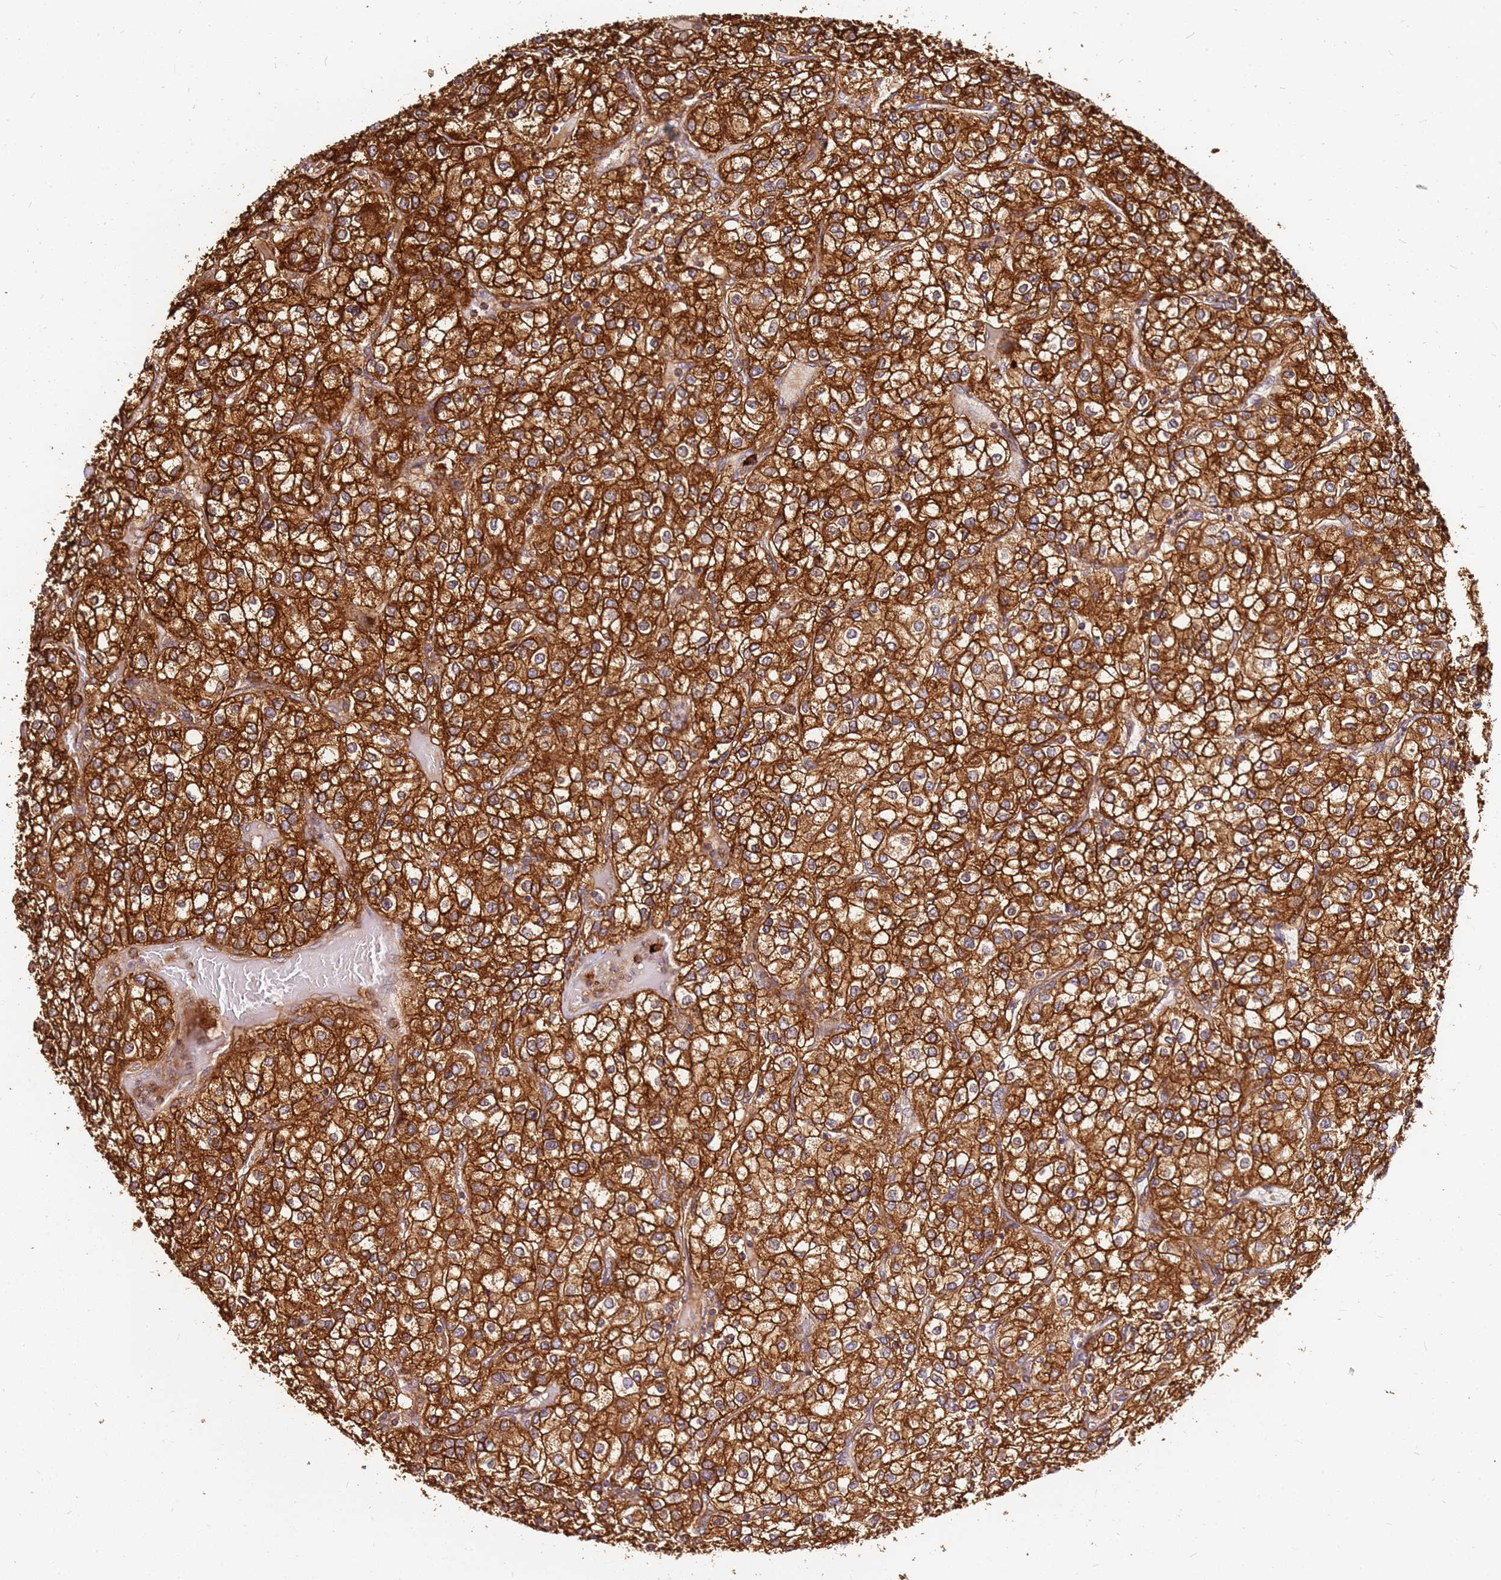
{"staining": {"intensity": "strong", "quantity": ">75%", "location": "cytoplasmic/membranous"}, "tissue": "renal cancer", "cell_type": "Tumor cells", "image_type": "cancer", "snomed": [{"axis": "morphology", "description": "Adenocarcinoma, NOS"}, {"axis": "topography", "description": "Kidney"}], "caption": "Tumor cells display high levels of strong cytoplasmic/membranous positivity in approximately >75% of cells in human renal cancer.", "gene": "DVL3", "patient": {"sex": "male", "age": 80}}